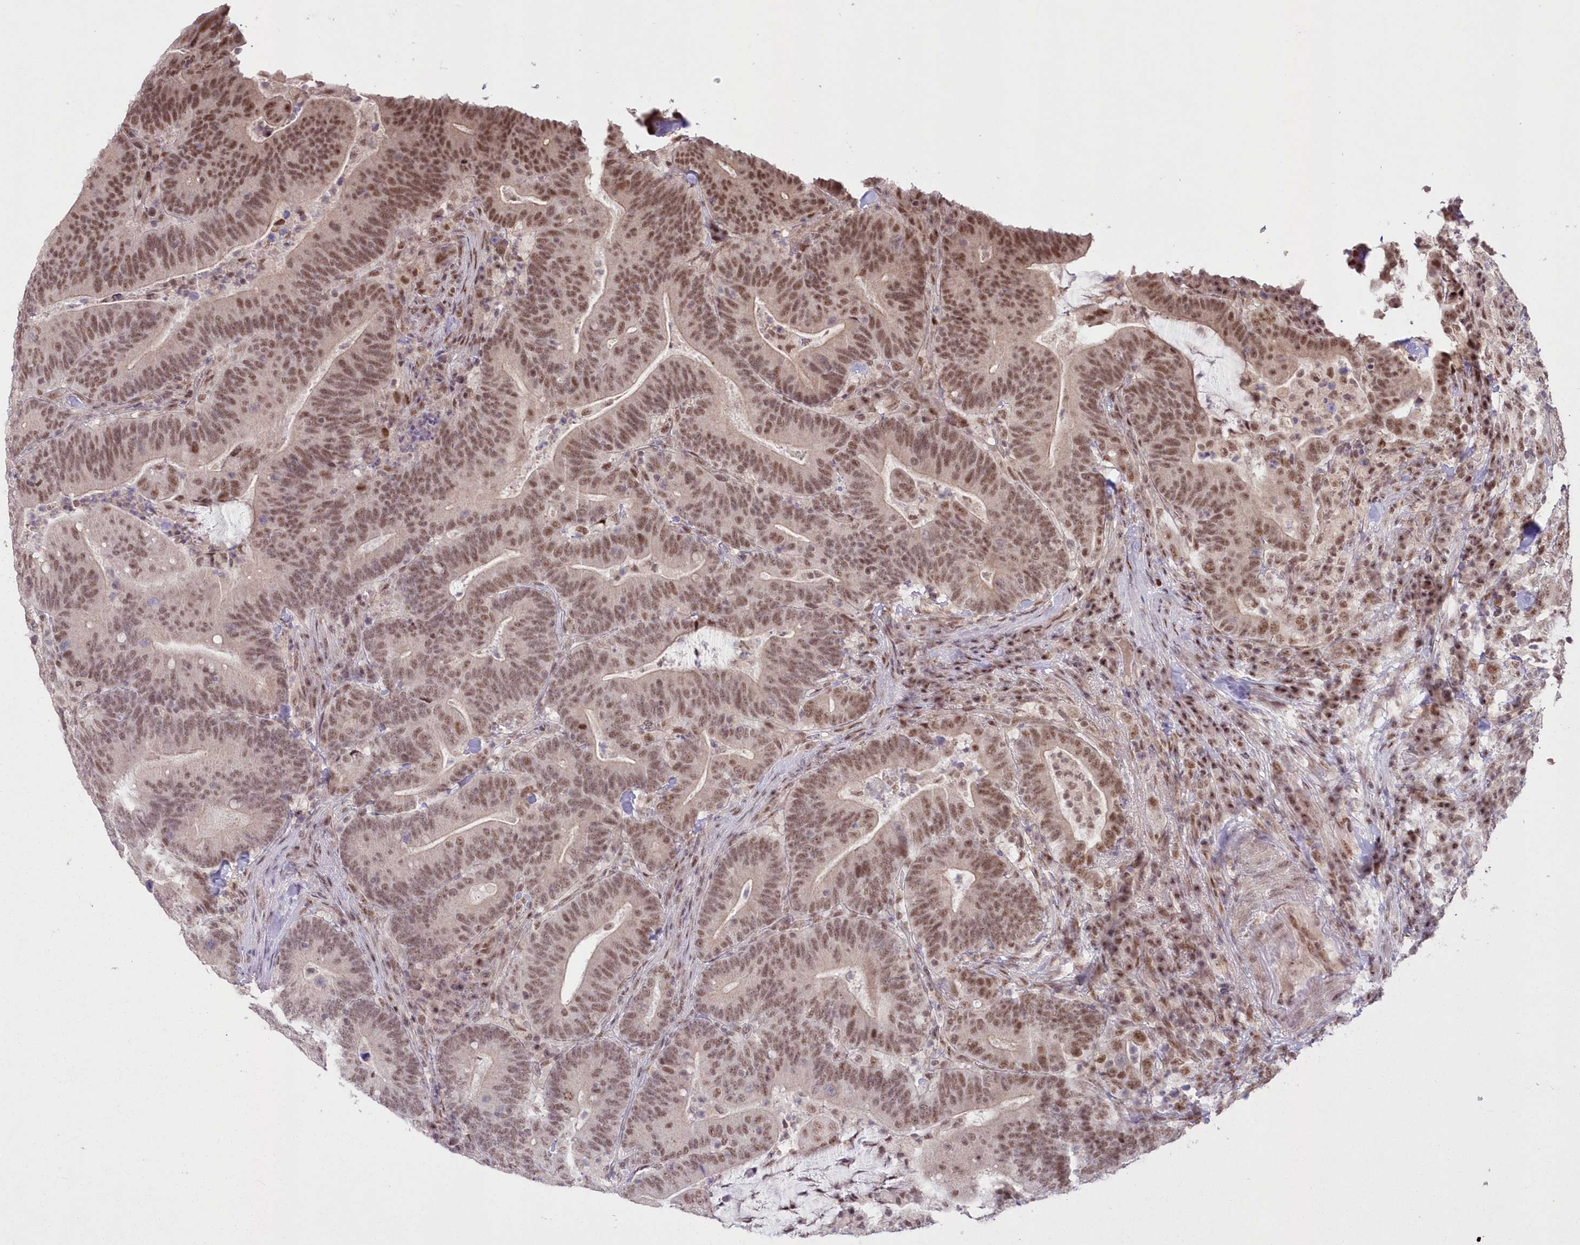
{"staining": {"intensity": "moderate", "quantity": ">75%", "location": "nuclear"}, "tissue": "colorectal cancer", "cell_type": "Tumor cells", "image_type": "cancer", "snomed": [{"axis": "morphology", "description": "Adenocarcinoma, NOS"}, {"axis": "topography", "description": "Colon"}], "caption": "IHC of human colorectal cancer reveals medium levels of moderate nuclear expression in approximately >75% of tumor cells.", "gene": "WBP1L", "patient": {"sex": "female", "age": 66}}